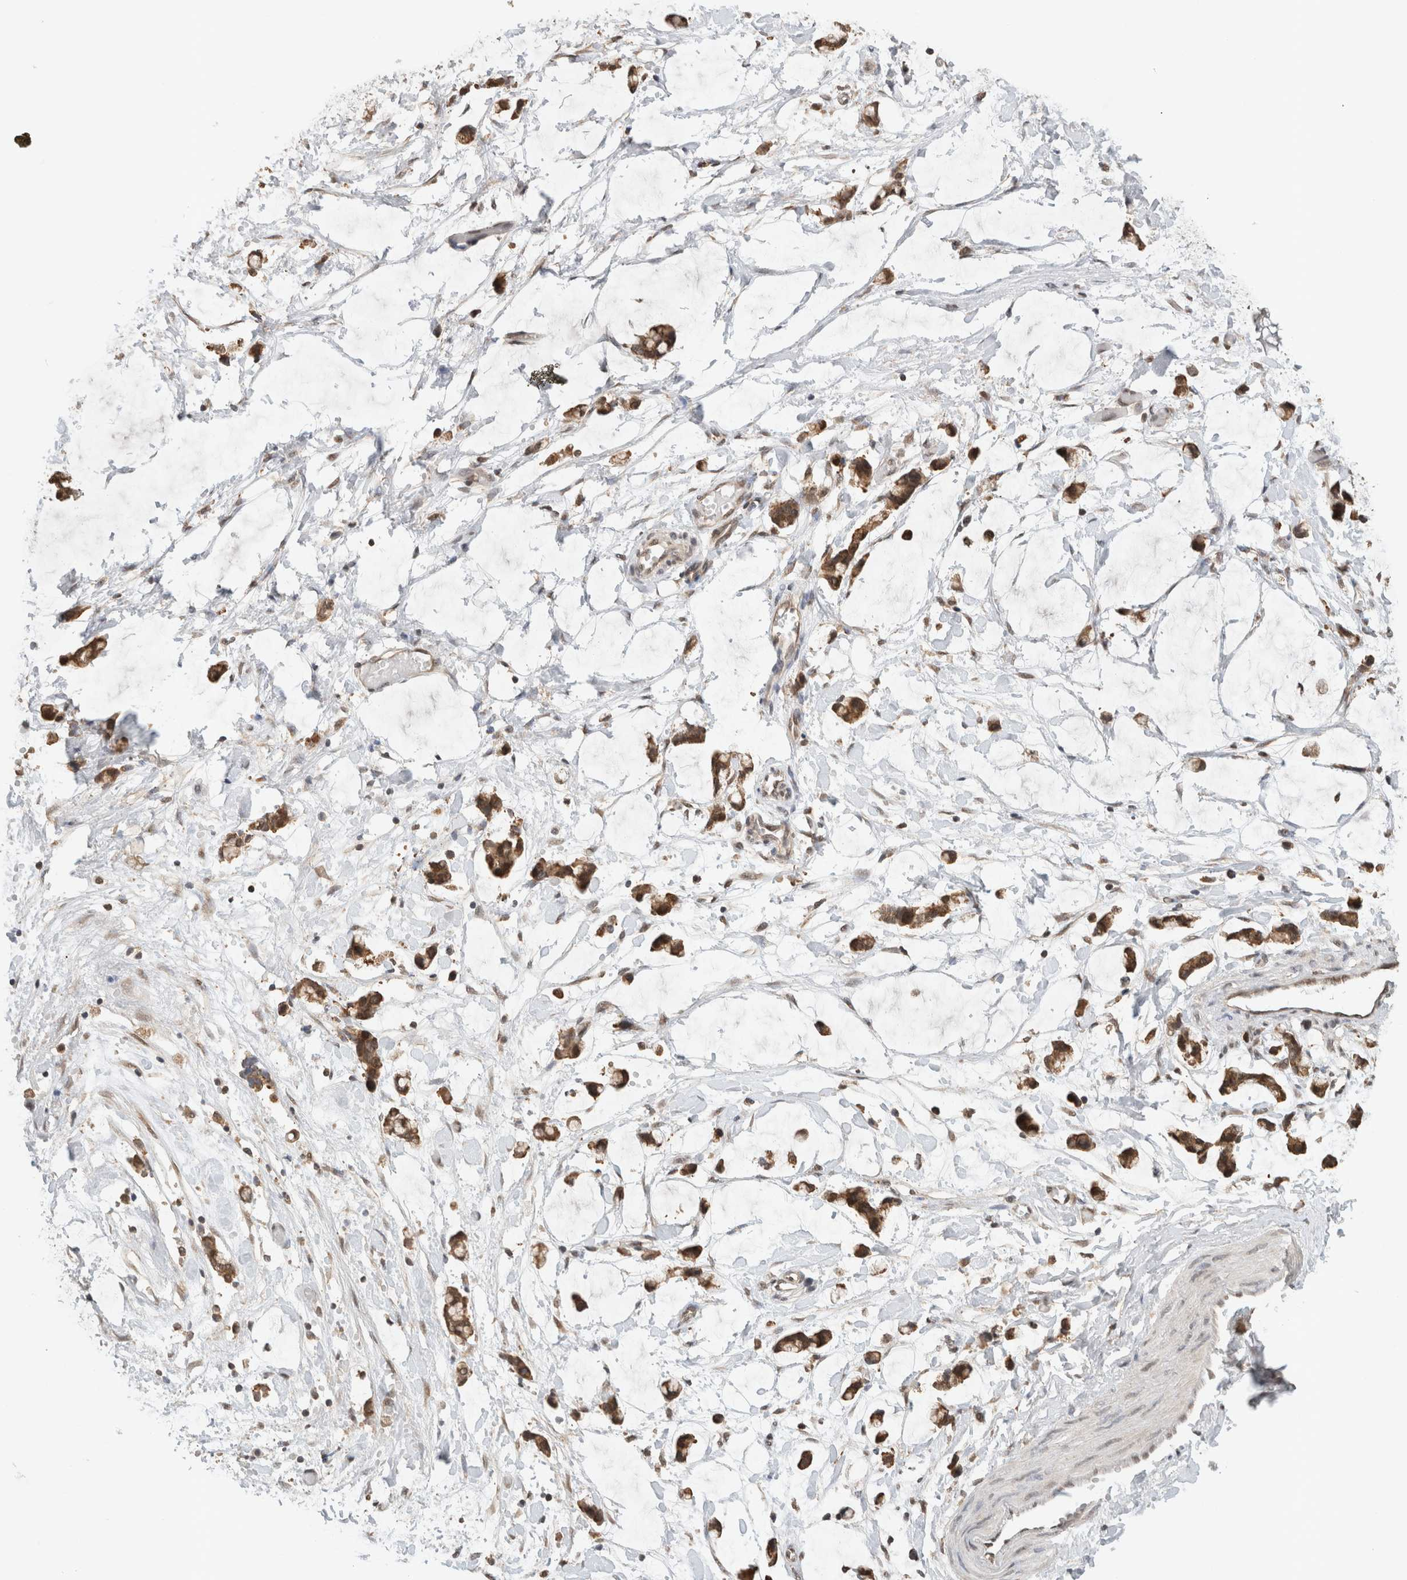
{"staining": {"intensity": "negative", "quantity": "none", "location": "none"}, "tissue": "adipose tissue", "cell_type": "Adipocytes", "image_type": "normal", "snomed": [{"axis": "morphology", "description": "Normal tissue, NOS"}, {"axis": "morphology", "description": "Adenocarcinoma, NOS"}, {"axis": "topography", "description": "Colon"}, {"axis": "topography", "description": "Peripheral nerve tissue"}], "caption": "Immunohistochemistry histopathology image of unremarkable adipose tissue: human adipose tissue stained with DAB (3,3'-diaminobenzidine) shows no significant protein staining in adipocytes.", "gene": "C1orf21", "patient": {"sex": "male", "age": 14}}